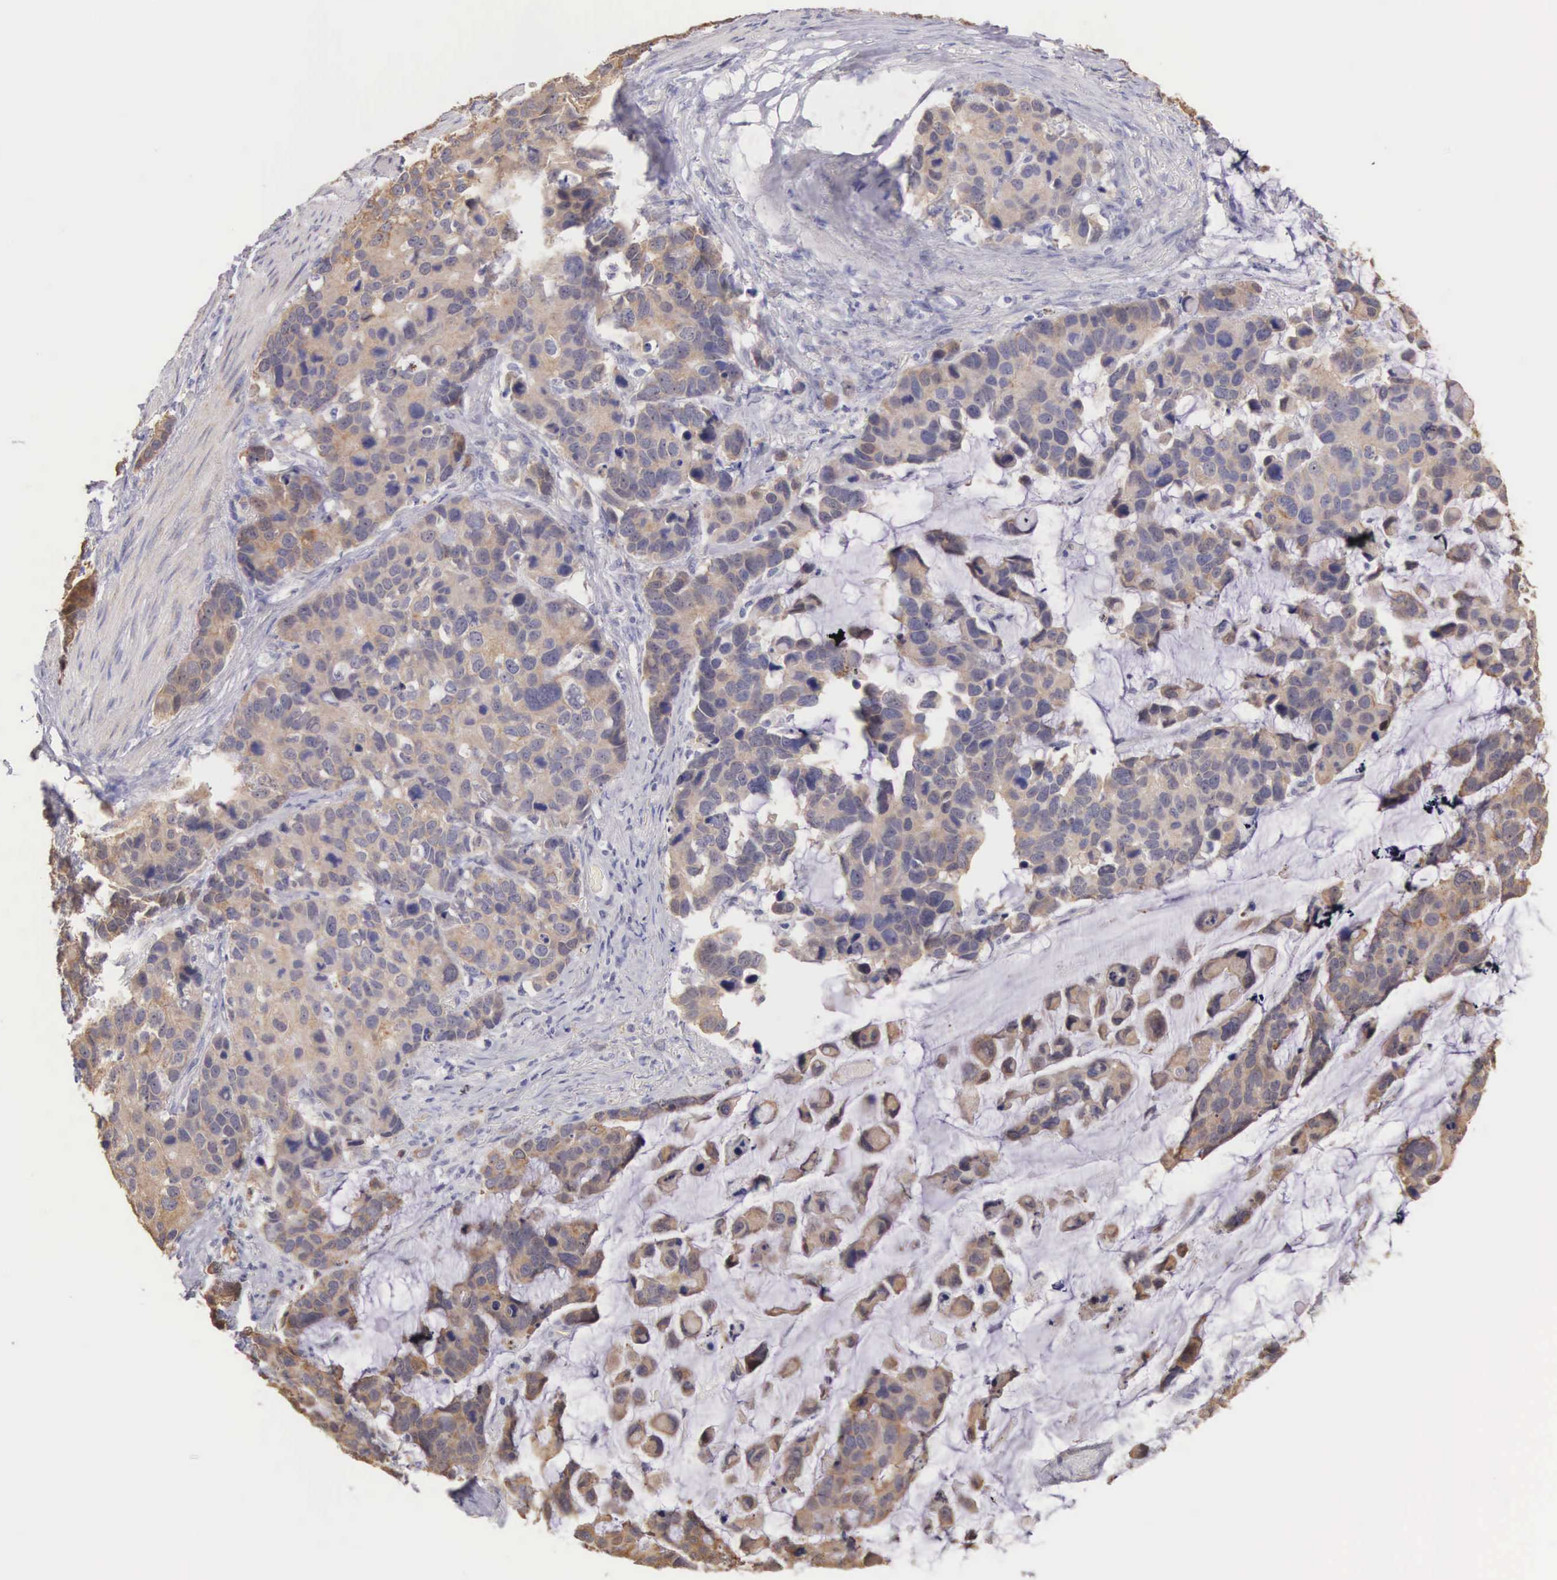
{"staining": {"intensity": "weak", "quantity": "25%-75%", "location": "cytoplasmic/membranous"}, "tissue": "stomach cancer", "cell_type": "Tumor cells", "image_type": "cancer", "snomed": [{"axis": "morphology", "description": "Adenocarcinoma, NOS"}, {"axis": "topography", "description": "Stomach, upper"}], "caption": "Stomach adenocarcinoma was stained to show a protein in brown. There is low levels of weak cytoplasmic/membranous positivity in approximately 25%-75% of tumor cells.", "gene": "PIR", "patient": {"sex": "male", "age": 71}}